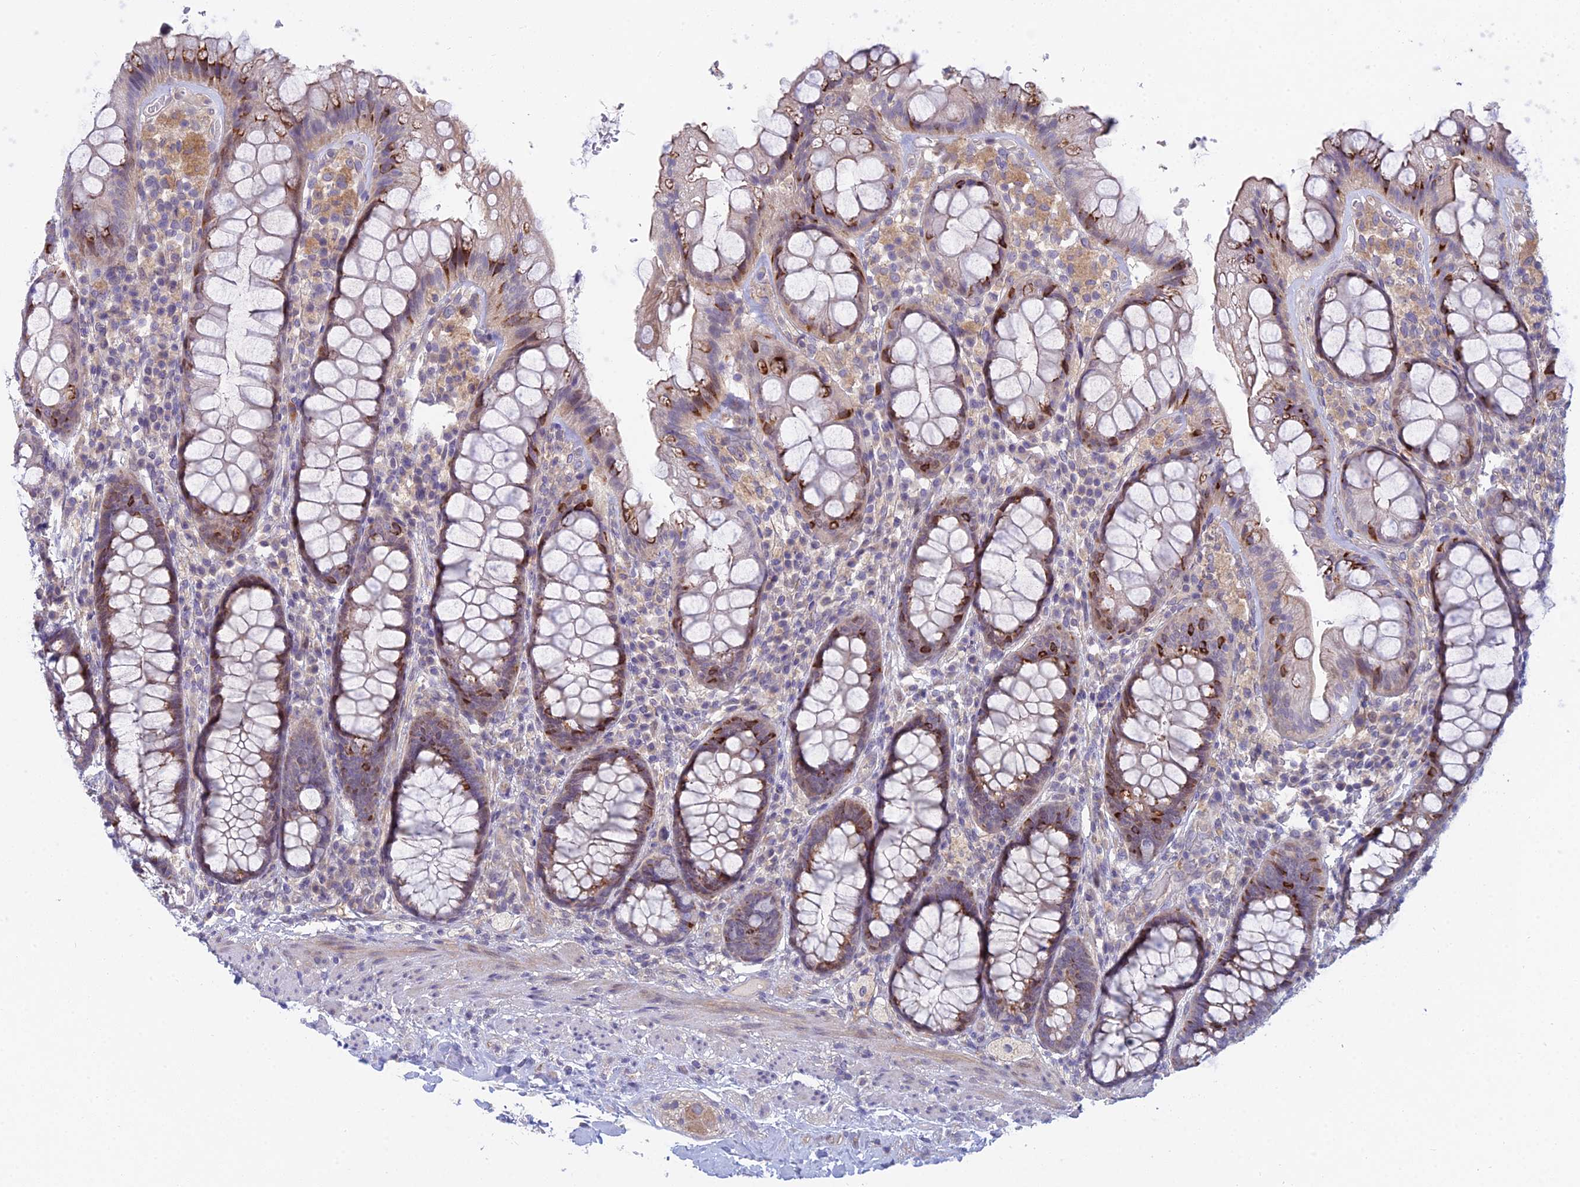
{"staining": {"intensity": "moderate", "quantity": "25%-75%", "location": "cytoplasmic/membranous"}, "tissue": "rectum", "cell_type": "Glandular cells", "image_type": "normal", "snomed": [{"axis": "morphology", "description": "Normal tissue, NOS"}, {"axis": "topography", "description": "Rectum"}], "caption": "Glandular cells demonstrate medium levels of moderate cytoplasmic/membranous staining in about 25%-75% of cells in normal human rectum. The protein of interest is shown in brown color, while the nuclei are stained blue.", "gene": "METTL26", "patient": {"sex": "male", "age": 83}}